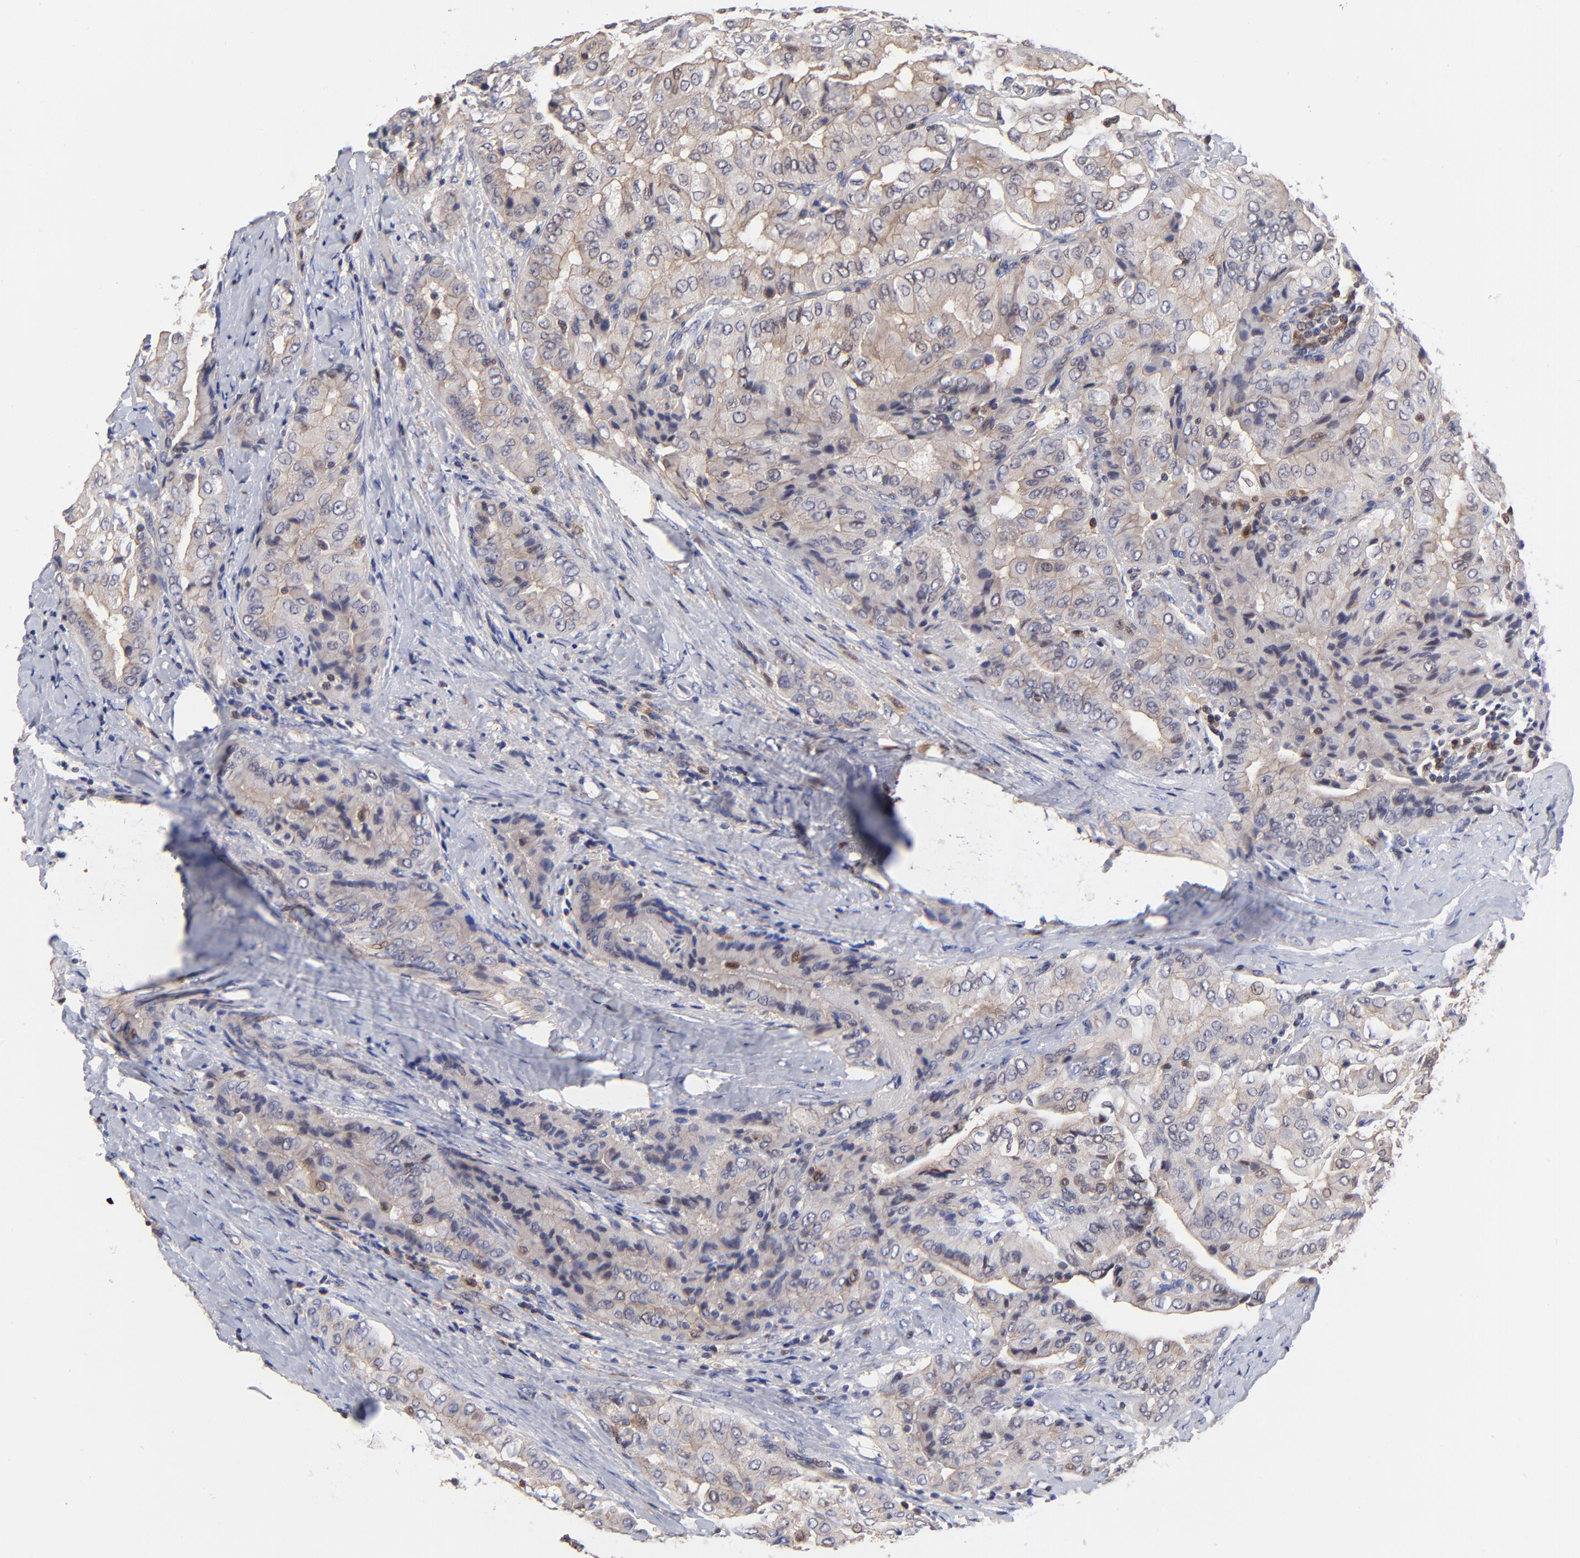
{"staining": {"intensity": "weak", "quantity": "25%-75%", "location": "cytoplasmic/membranous,nuclear"}, "tissue": "thyroid cancer", "cell_type": "Tumor cells", "image_type": "cancer", "snomed": [{"axis": "morphology", "description": "Papillary adenocarcinoma, NOS"}, {"axis": "topography", "description": "Thyroid gland"}], "caption": "DAB immunohistochemical staining of human papillary adenocarcinoma (thyroid) displays weak cytoplasmic/membranous and nuclear protein staining in approximately 25%-75% of tumor cells. (Stains: DAB in brown, nuclei in blue, Microscopy: brightfield microscopy at high magnification).", "gene": "DCTPP1", "patient": {"sex": "female", "age": 71}}